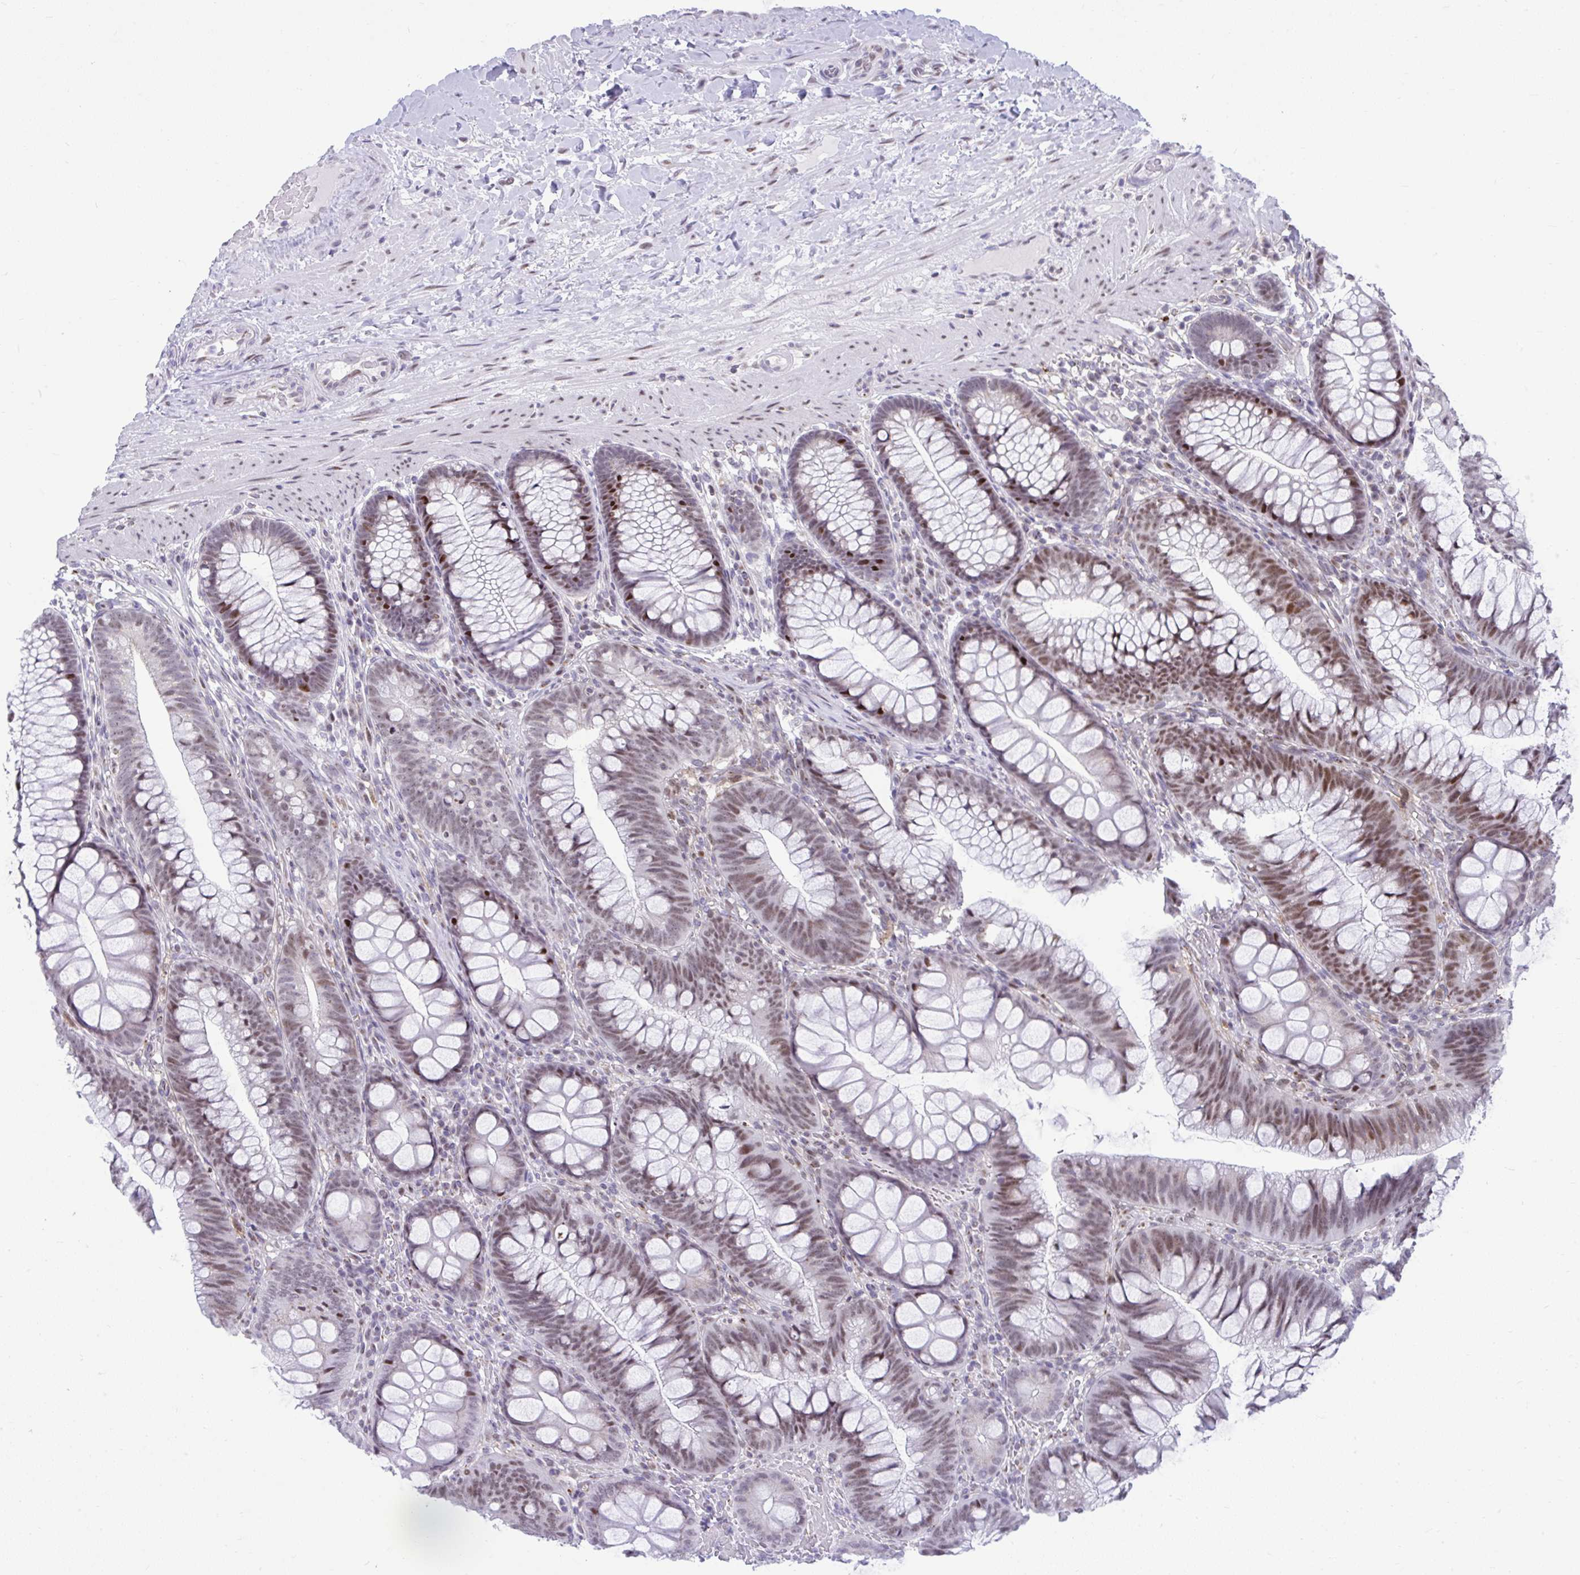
{"staining": {"intensity": "strong", "quantity": "<25%", "location": "nuclear"}, "tissue": "colon", "cell_type": "Endothelial cells", "image_type": "normal", "snomed": [{"axis": "morphology", "description": "Normal tissue, NOS"}, {"axis": "morphology", "description": "Adenoma, NOS"}, {"axis": "topography", "description": "Soft tissue"}, {"axis": "topography", "description": "Colon"}], "caption": "Immunohistochemistry image of unremarkable colon: human colon stained using IHC displays medium levels of strong protein expression localized specifically in the nuclear of endothelial cells, appearing as a nuclear brown color.", "gene": "SLC35C2", "patient": {"sex": "male", "age": 47}}